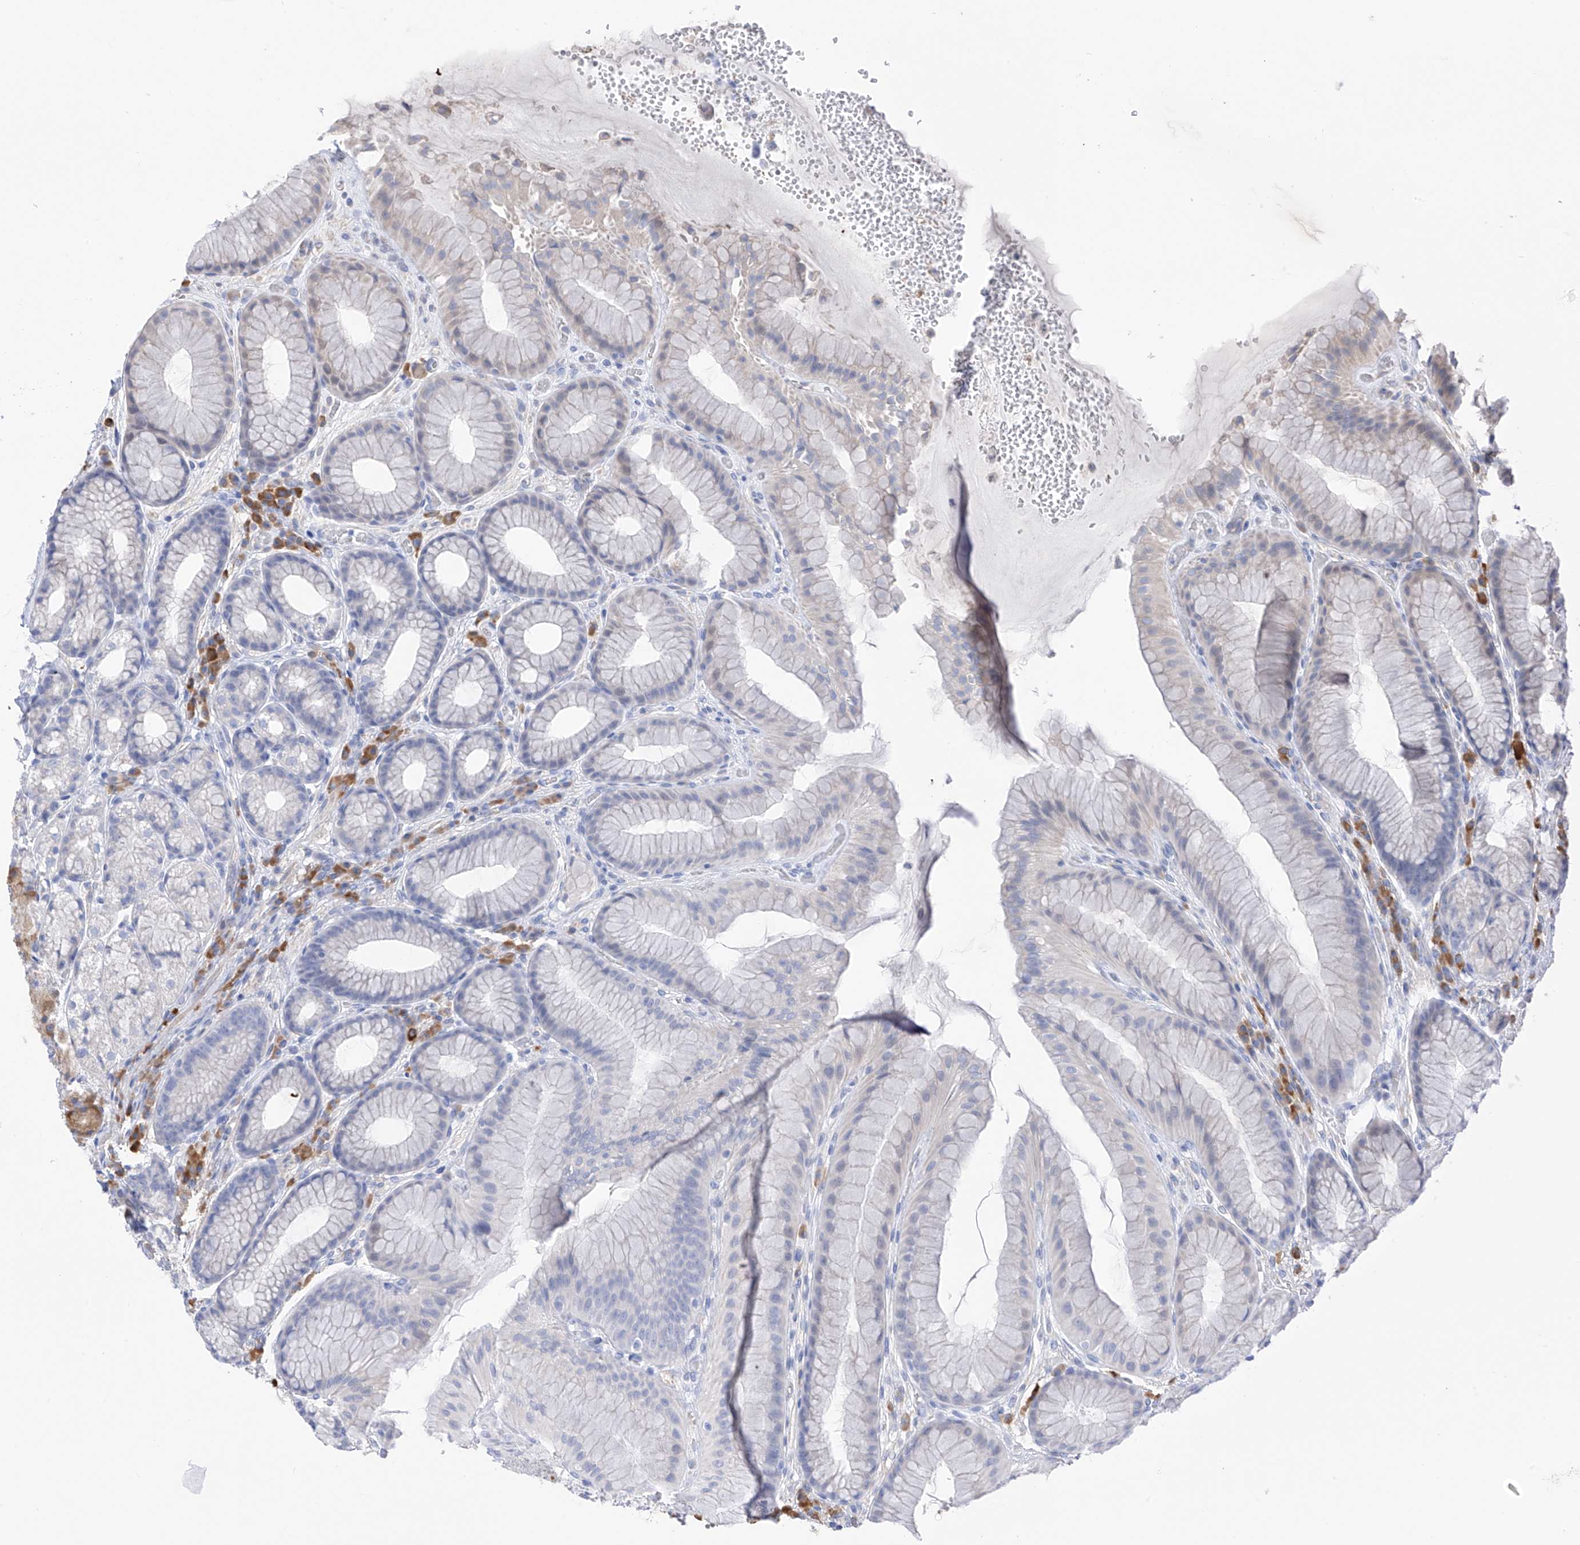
{"staining": {"intensity": "negative", "quantity": "none", "location": "none"}, "tissue": "stomach", "cell_type": "Glandular cells", "image_type": "normal", "snomed": [{"axis": "morphology", "description": "Normal tissue, NOS"}, {"axis": "topography", "description": "Stomach"}], "caption": "Image shows no protein positivity in glandular cells of normal stomach. Brightfield microscopy of immunohistochemistry (IHC) stained with DAB (brown) and hematoxylin (blue), captured at high magnification.", "gene": "REC8", "patient": {"sex": "male", "age": 57}}